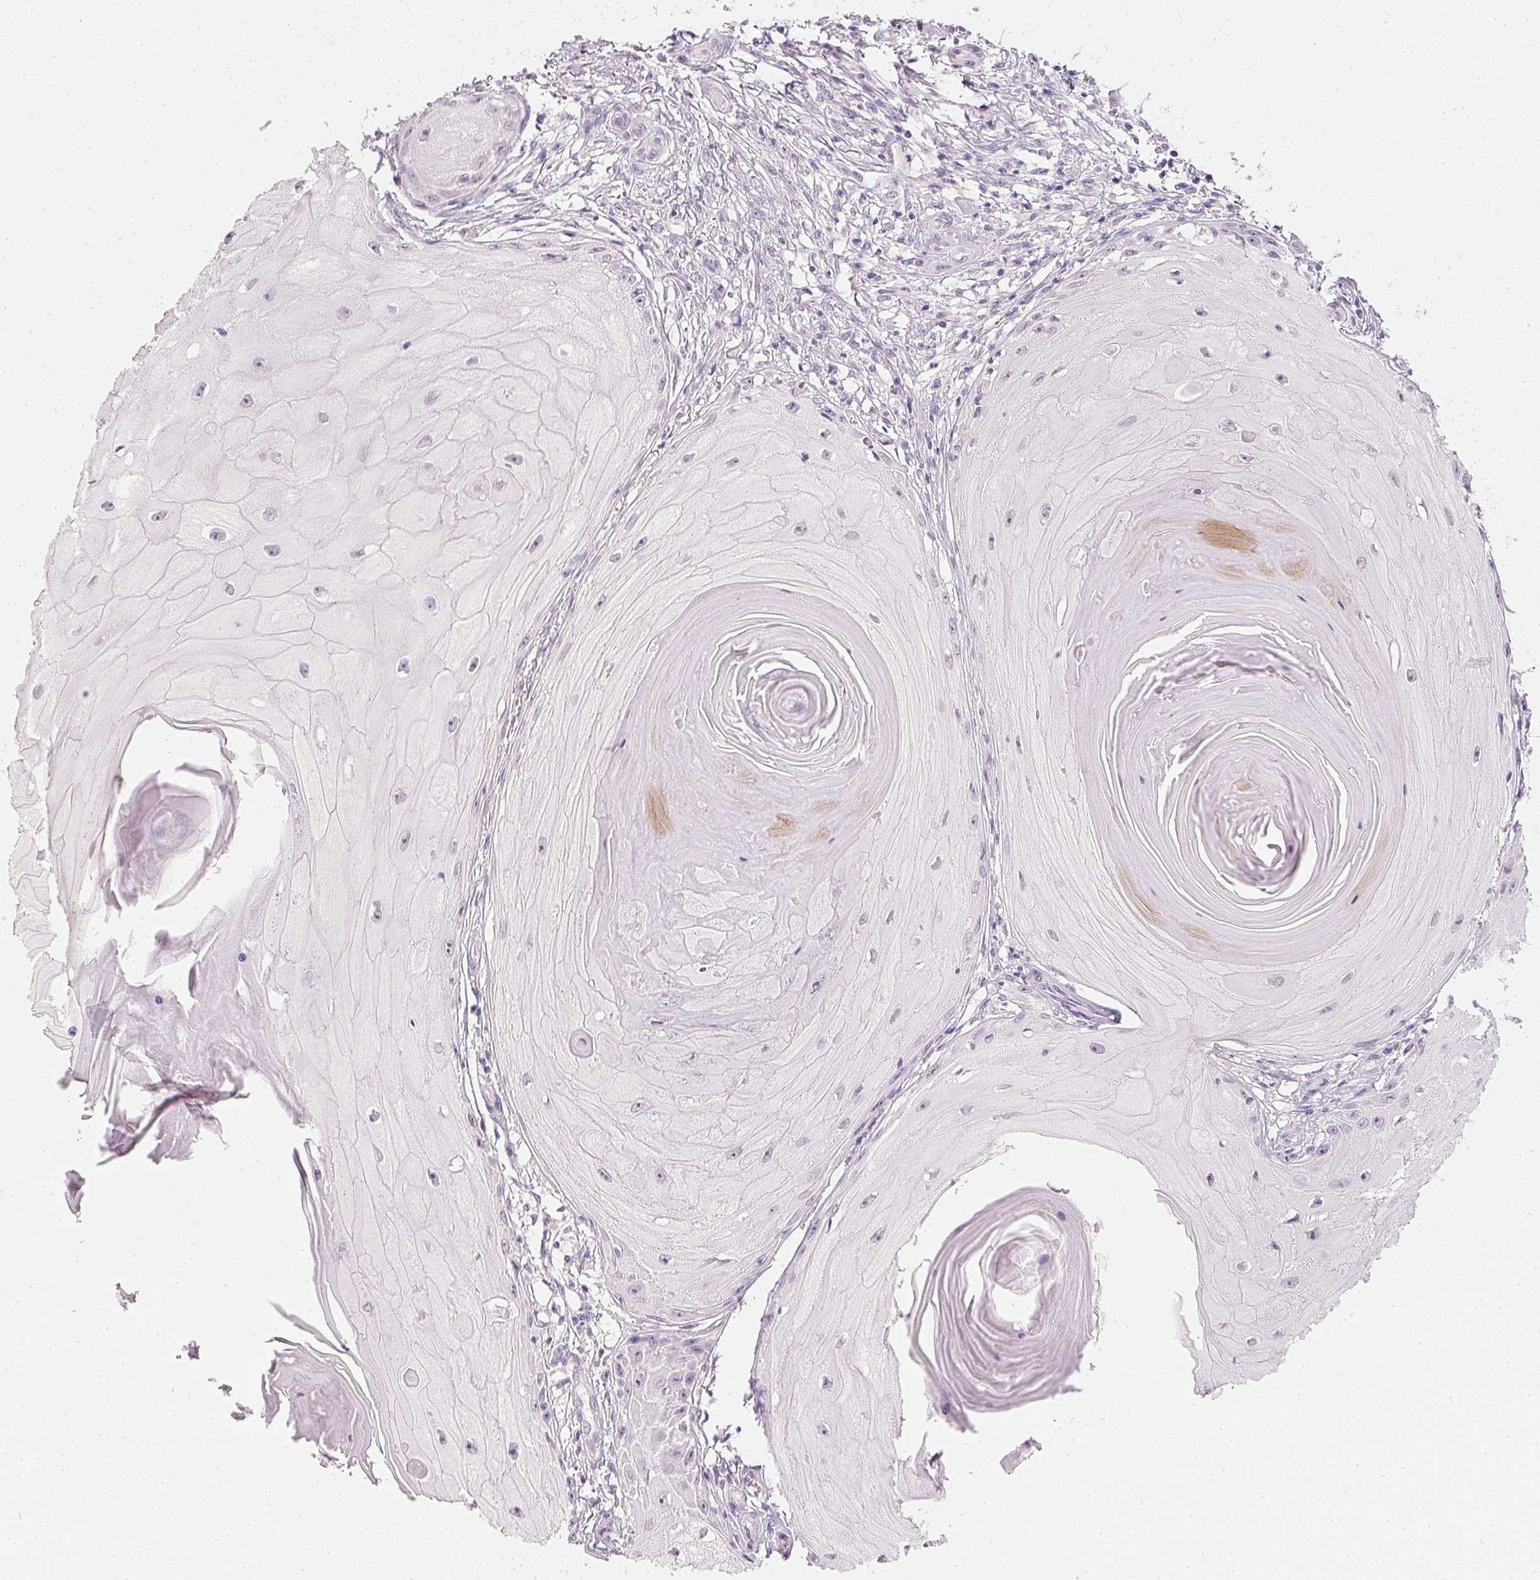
{"staining": {"intensity": "weak", "quantity": "<25%", "location": "nuclear"}, "tissue": "skin cancer", "cell_type": "Tumor cells", "image_type": "cancer", "snomed": [{"axis": "morphology", "description": "Squamous cell carcinoma, NOS"}, {"axis": "topography", "description": "Skin"}], "caption": "Tumor cells show no significant staining in skin cancer (squamous cell carcinoma).", "gene": "PPY", "patient": {"sex": "female", "age": 77}}